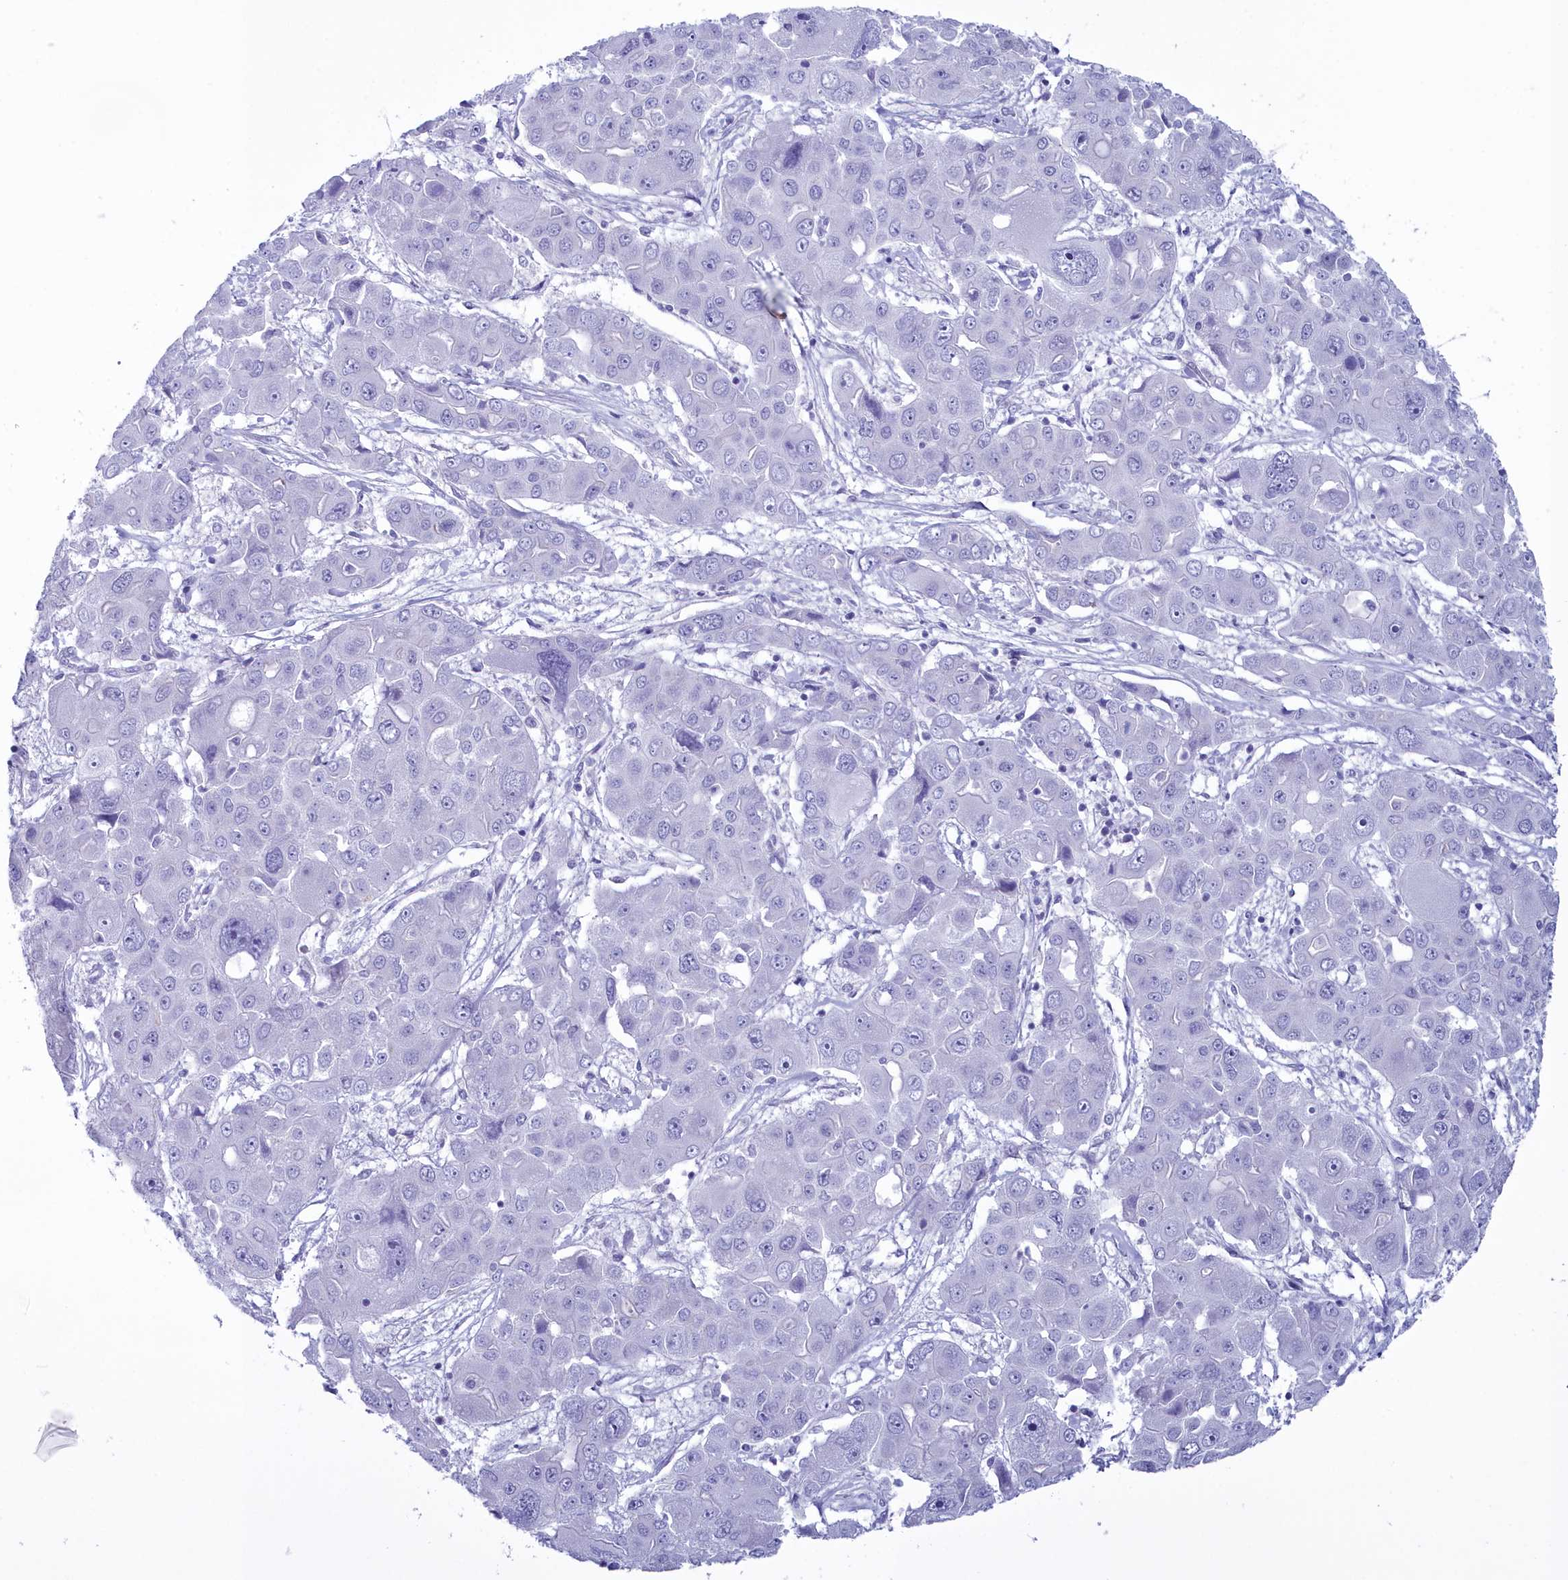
{"staining": {"intensity": "negative", "quantity": "none", "location": "none"}, "tissue": "liver cancer", "cell_type": "Tumor cells", "image_type": "cancer", "snomed": [{"axis": "morphology", "description": "Cholangiocarcinoma"}, {"axis": "topography", "description": "Liver"}], "caption": "The image demonstrates no significant expression in tumor cells of liver cancer. (DAB (3,3'-diaminobenzidine) immunohistochemistry (IHC) visualized using brightfield microscopy, high magnification).", "gene": "MAP6", "patient": {"sex": "male", "age": 67}}